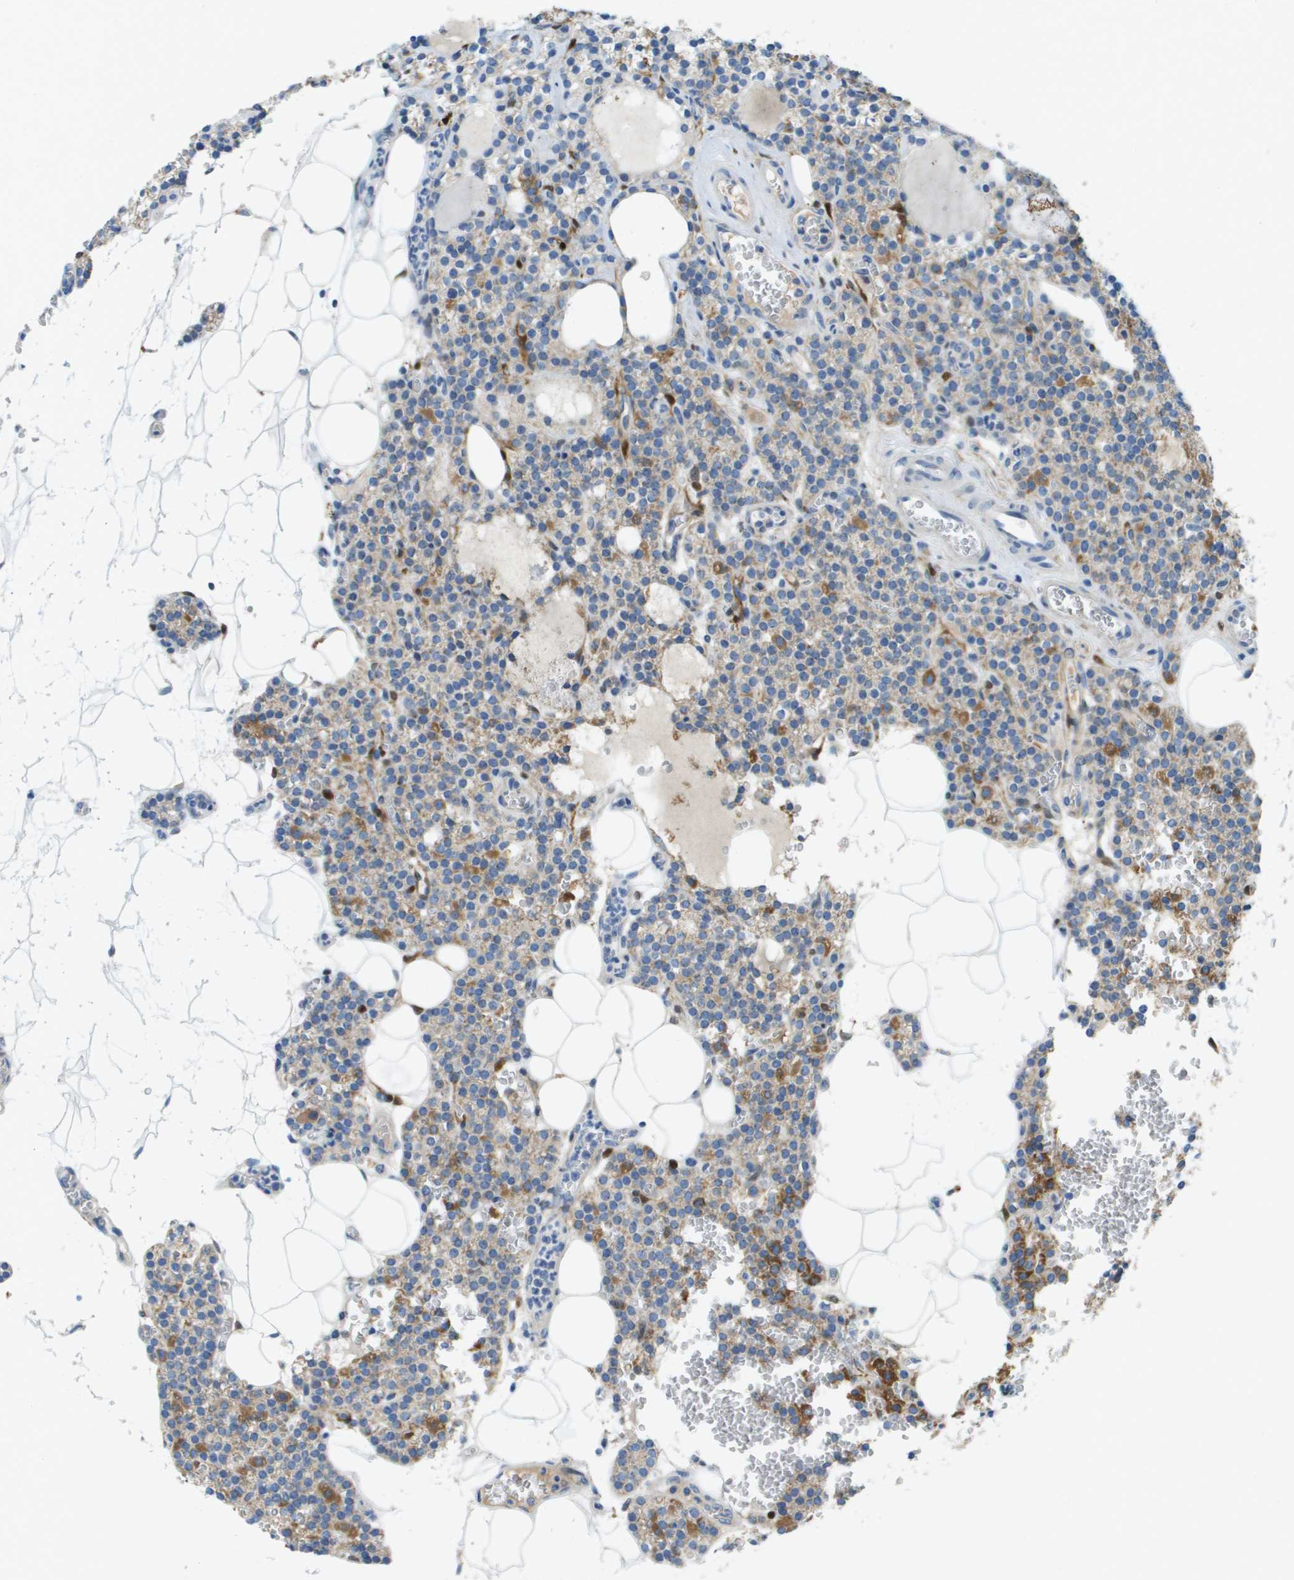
{"staining": {"intensity": "moderate", "quantity": "<25%", "location": "cytoplasmic/membranous"}, "tissue": "parathyroid gland", "cell_type": "Glandular cells", "image_type": "normal", "snomed": [{"axis": "morphology", "description": "Normal tissue, NOS"}, {"axis": "morphology", "description": "Adenoma, NOS"}, {"axis": "topography", "description": "Parathyroid gland"}], "caption": "Immunohistochemistry (IHC) histopathology image of unremarkable parathyroid gland: human parathyroid gland stained using immunohistochemistry (IHC) shows low levels of moderate protein expression localized specifically in the cytoplasmic/membranous of glandular cells, appearing as a cytoplasmic/membranous brown color.", "gene": "CYGB", "patient": {"sex": "female", "age": 58}}